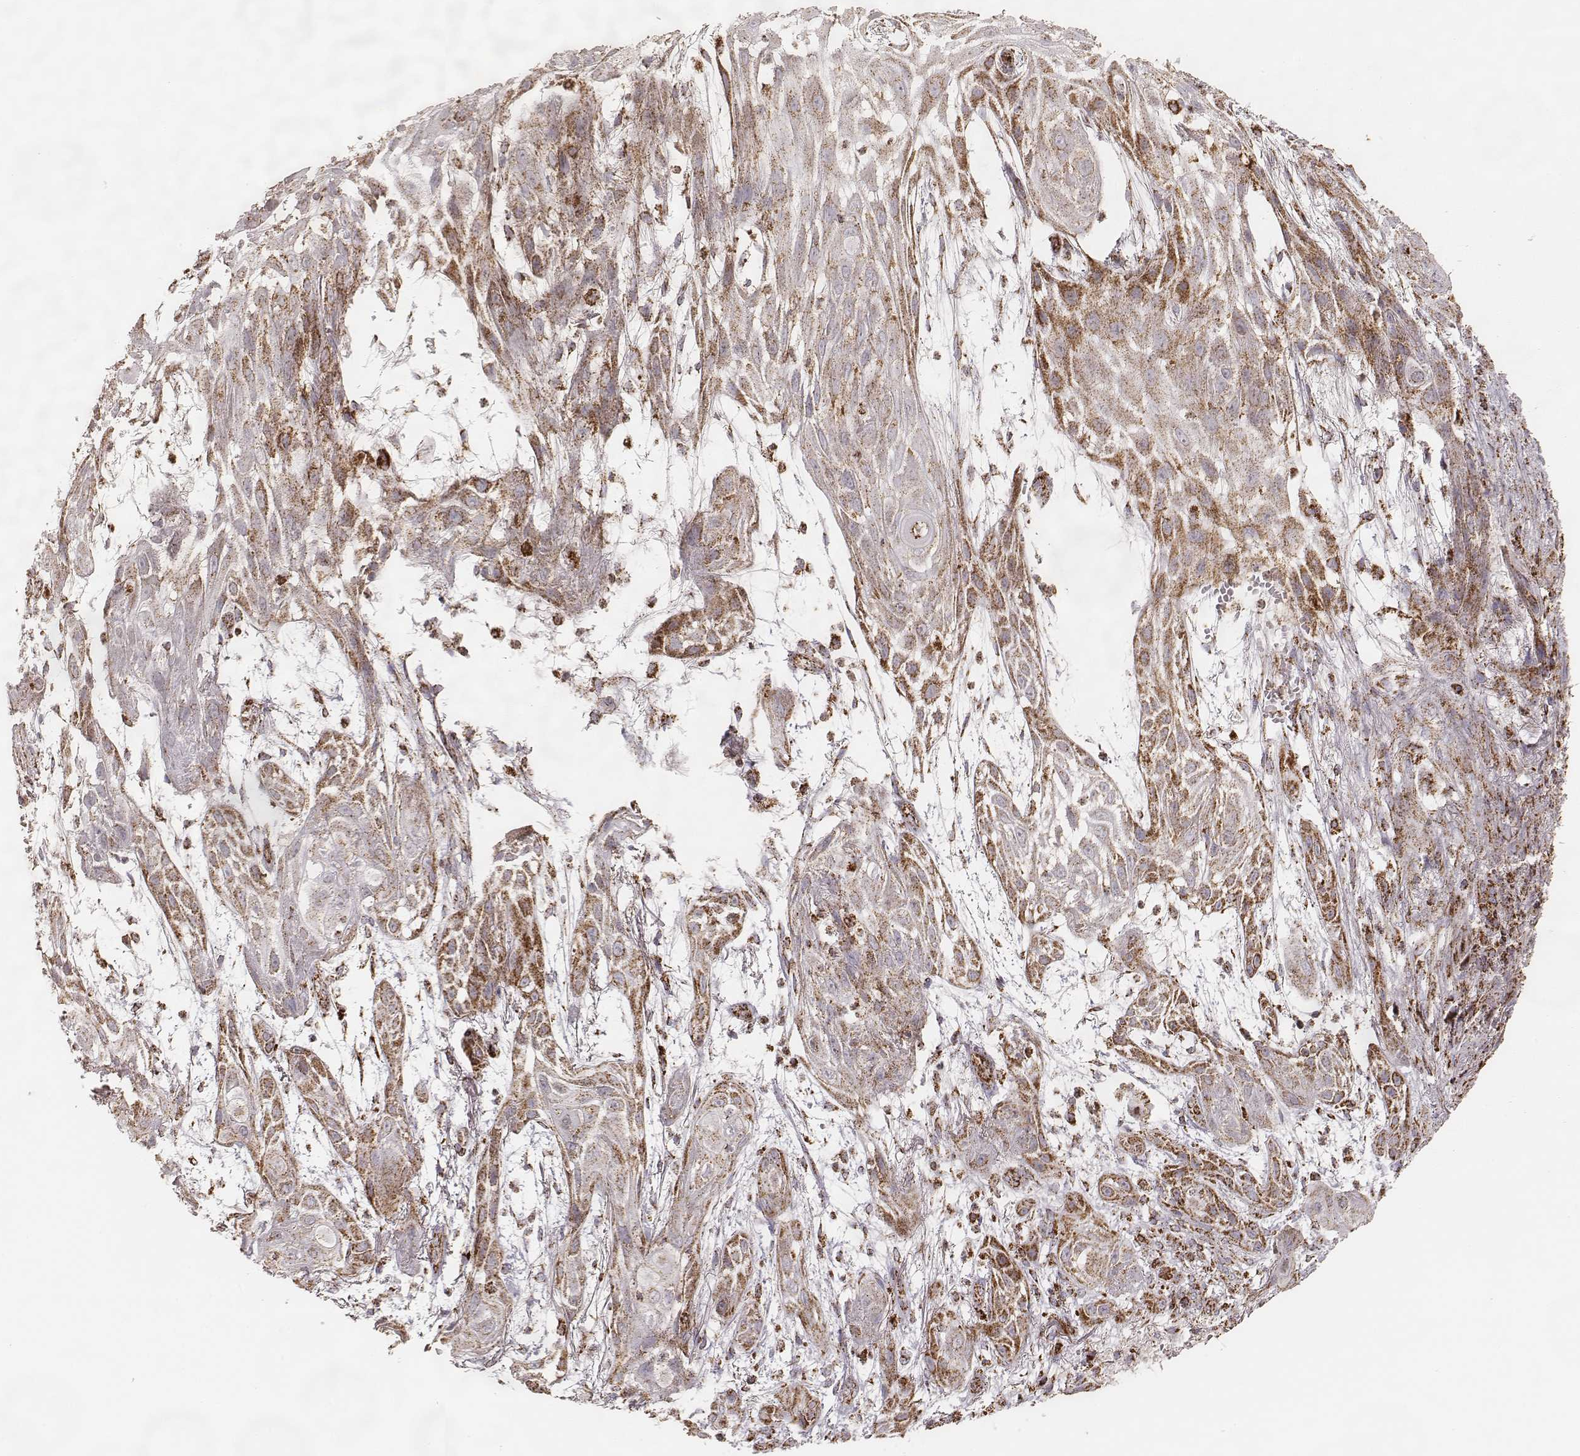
{"staining": {"intensity": "moderate", "quantity": ">75%", "location": "cytoplasmic/membranous"}, "tissue": "skin cancer", "cell_type": "Tumor cells", "image_type": "cancer", "snomed": [{"axis": "morphology", "description": "Squamous cell carcinoma, NOS"}, {"axis": "topography", "description": "Skin"}], "caption": "Protein staining of skin cancer (squamous cell carcinoma) tissue displays moderate cytoplasmic/membranous staining in approximately >75% of tumor cells.", "gene": "CS", "patient": {"sex": "male", "age": 62}}